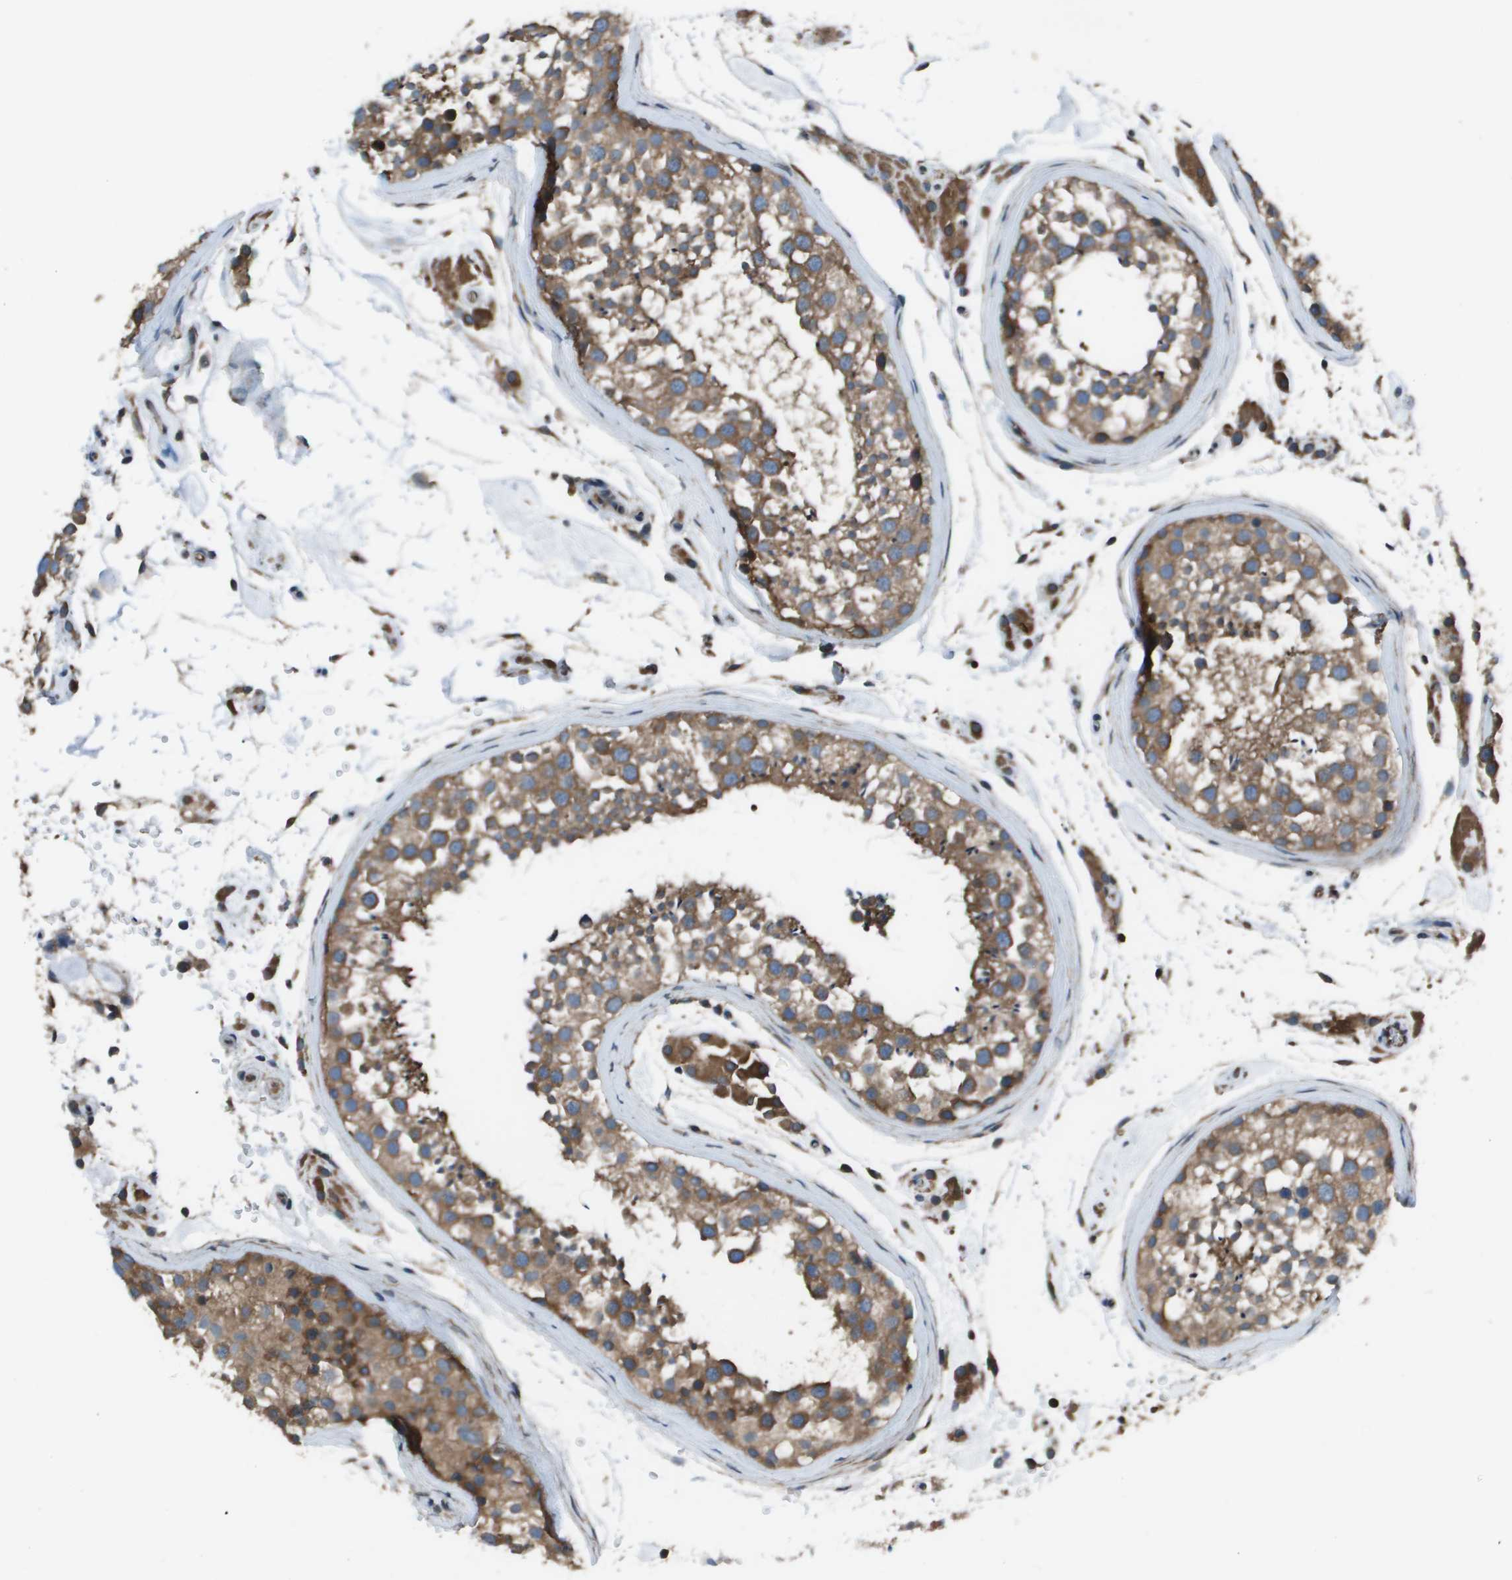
{"staining": {"intensity": "moderate", "quantity": ">75%", "location": "cytoplasmic/membranous"}, "tissue": "testis", "cell_type": "Cells in seminiferous ducts", "image_type": "normal", "snomed": [{"axis": "morphology", "description": "Normal tissue, NOS"}, {"axis": "topography", "description": "Testis"}], "caption": "High-magnification brightfield microscopy of benign testis stained with DAB (brown) and counterstained with hematoxylin (blue). cells in seminiferous ducts exhibit moderate cytoplasmic/membranous positivity is appreciated in approximately>75% of cells.", "gene": "EIF3B", "patient": {"sex": "male", "age": 46}}